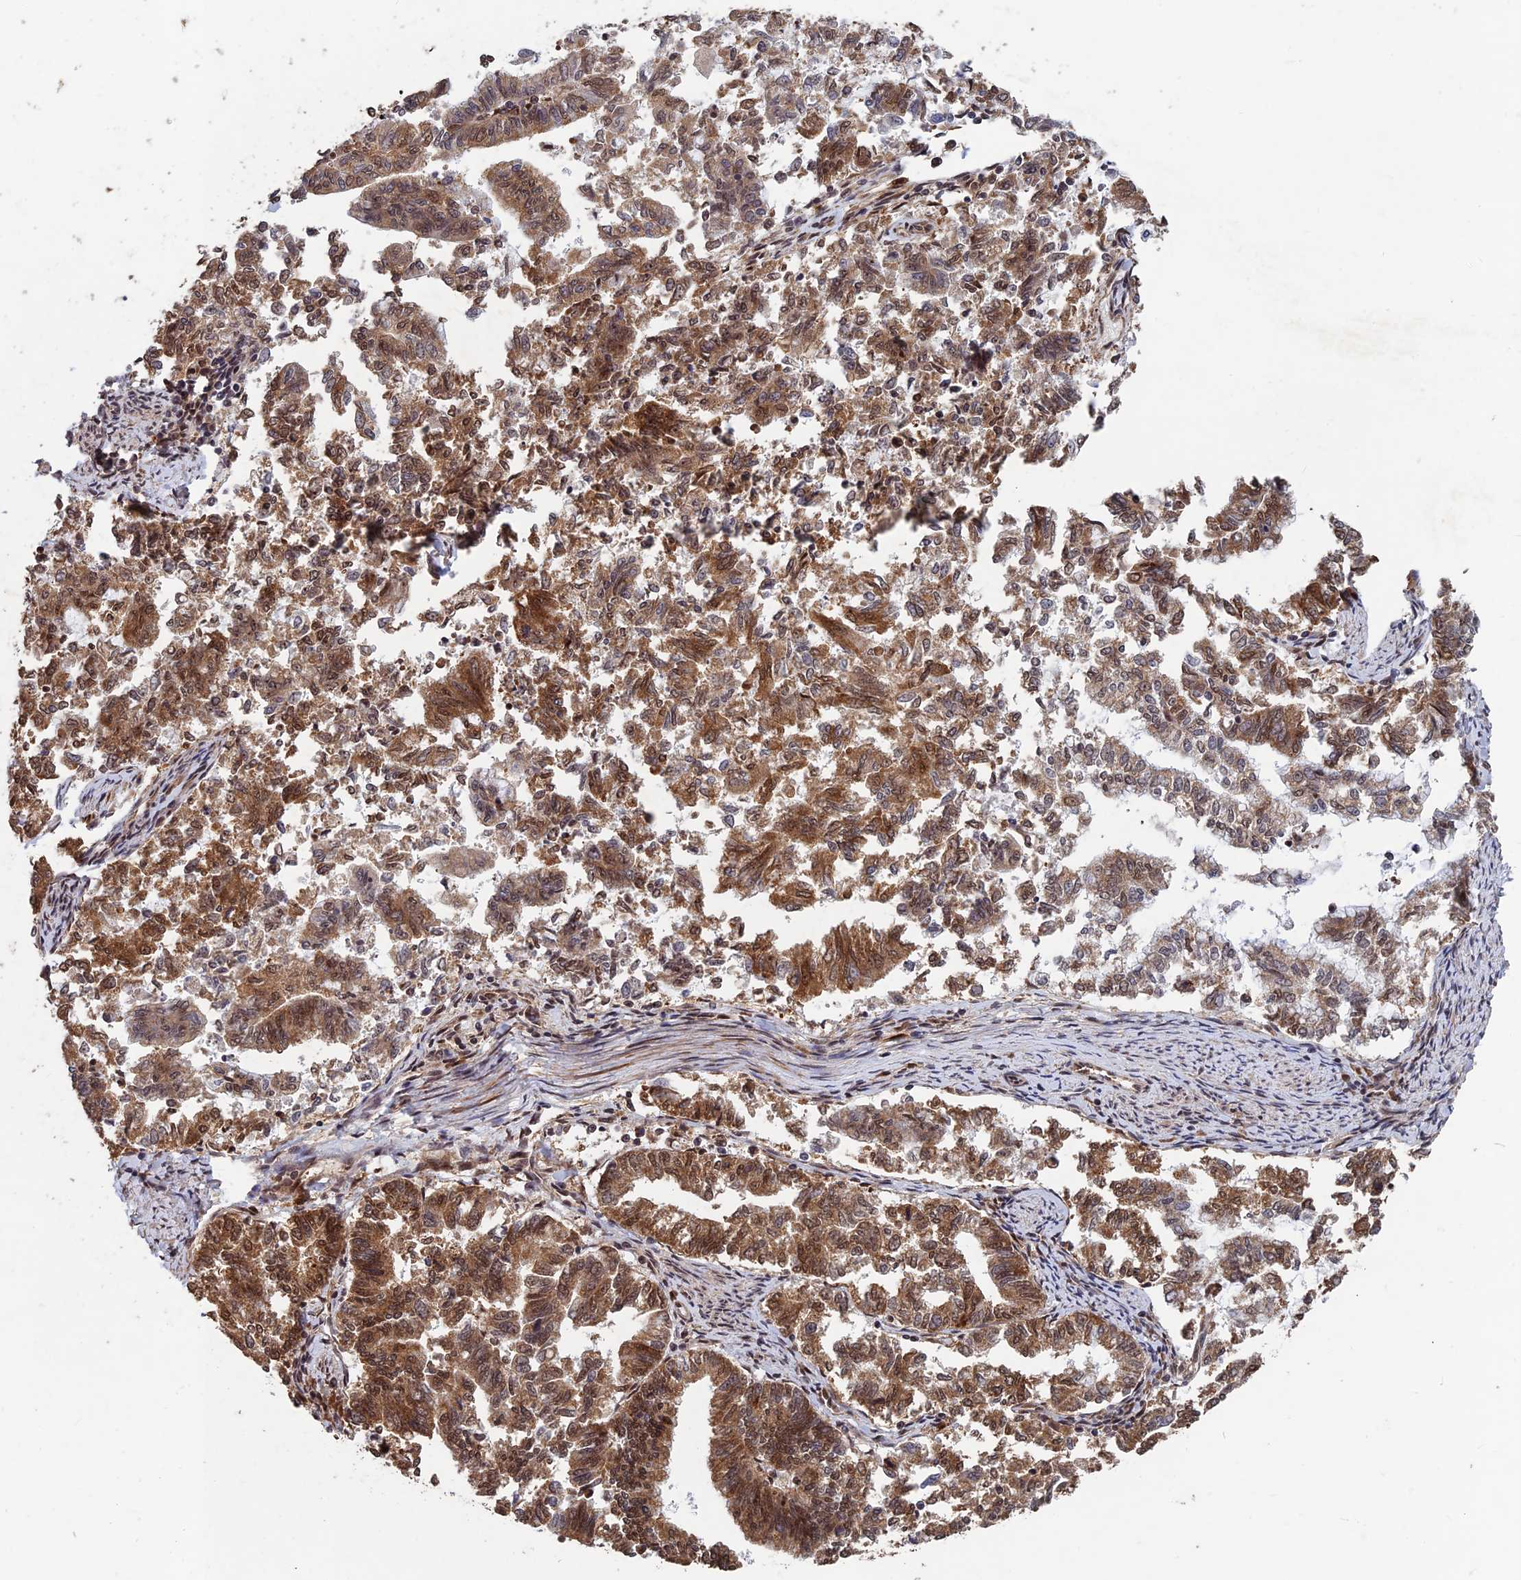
{"staining": {"intensity": "moderate", "quantity": ">75%", "location": "cytoplasmic/membranous,nuclear"}, "tissue": "endometrial cancer", "cell_type": "Tumor cells", "image_type": "cancer", "snomed": [{"axis": "morphology", "description": "Adenocarcinoma, NOS"}, {"axis": "topography", "description": "Endometrium"}], "caption": "The image shows a brown stain indicating the presence of a protein in the cytoplasmic/membranous and nuclear of tumor cells in endometrial adenocarcinoma.", "gene": "FAM53C", "patient": {"sex": "female", "age": 79}}